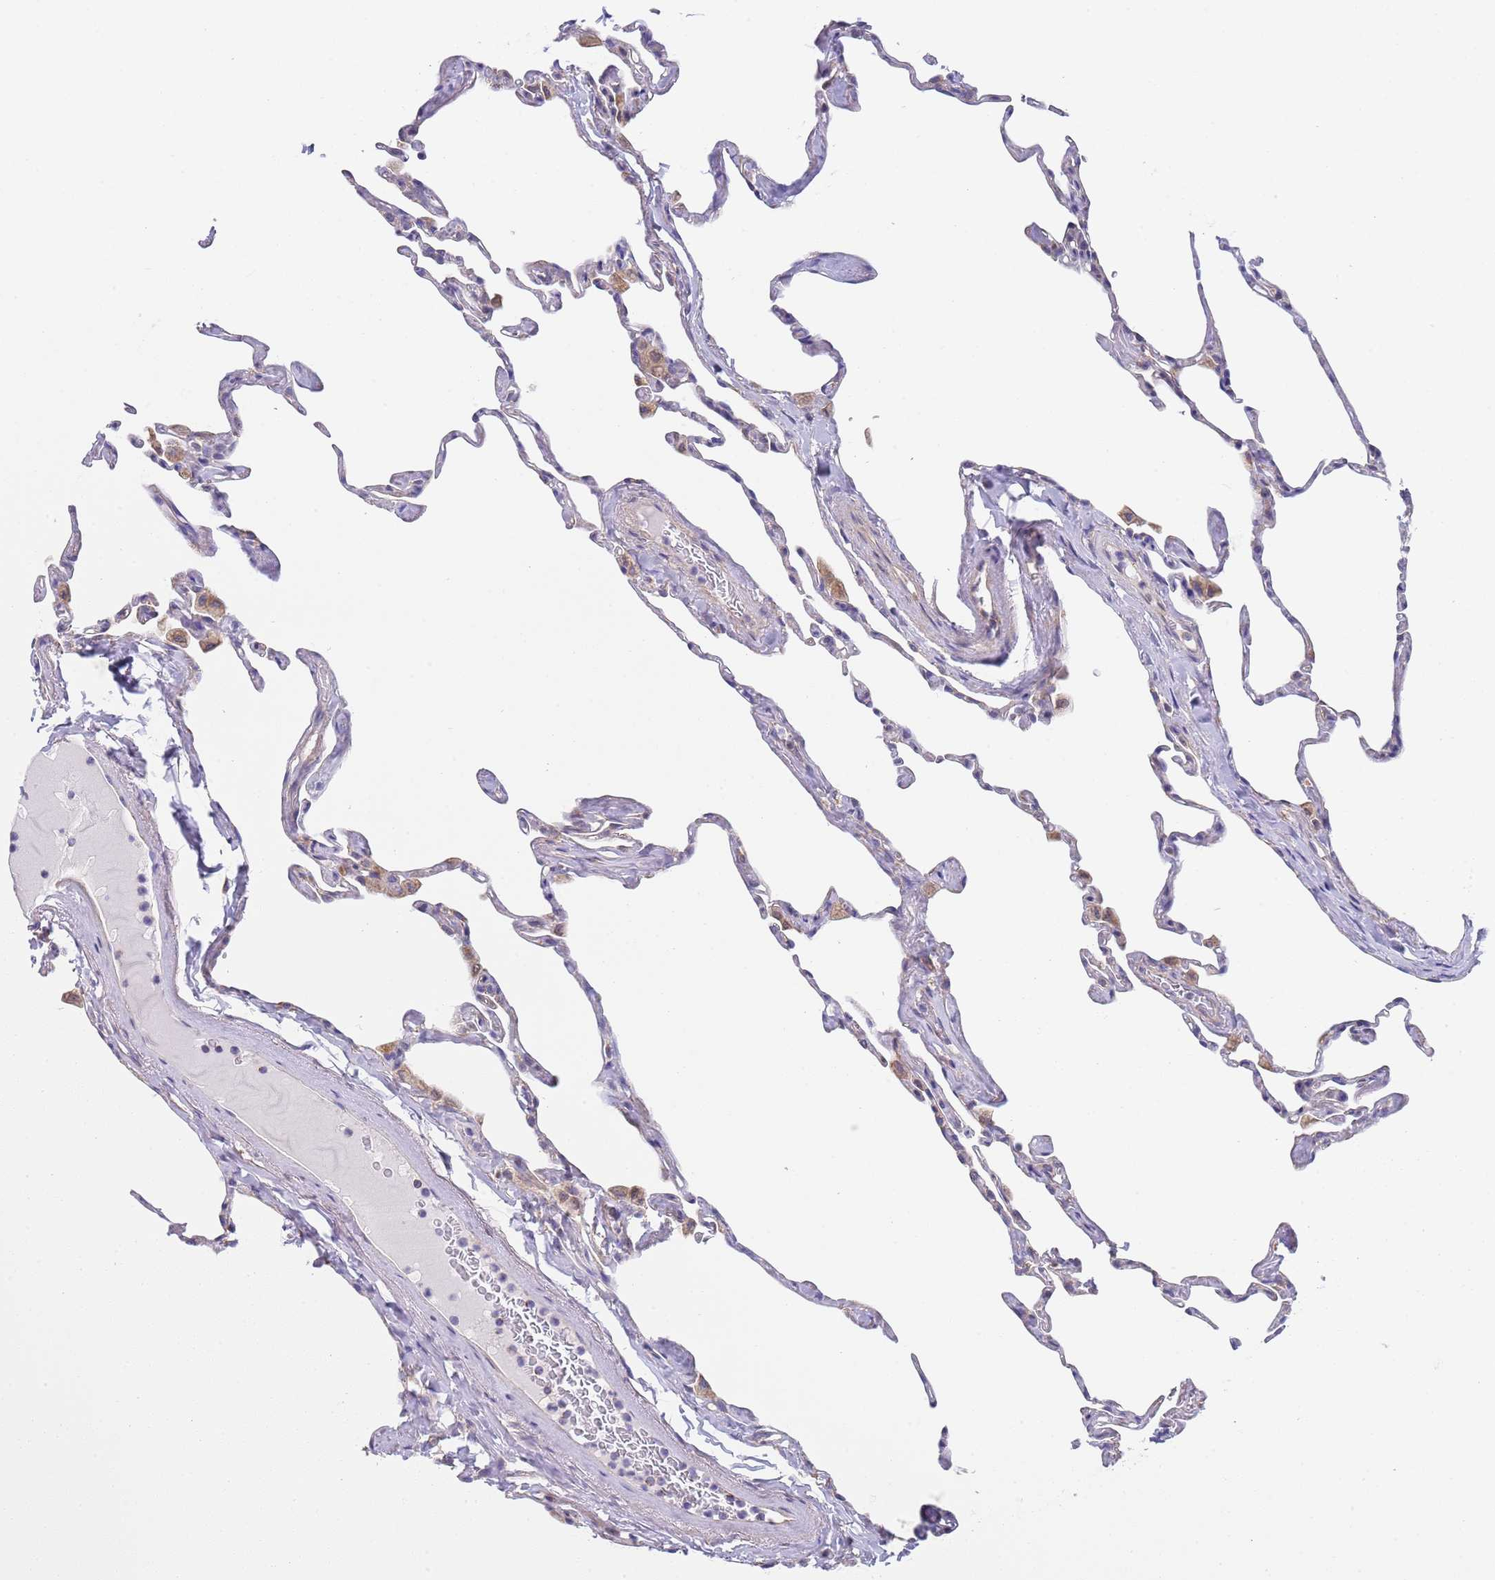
{"staining": {"intensity": "weak", "quantity": "<25%", "location": "cytoplasmic/membranous"}, "tissue": "lung", "cell_type": "Alveolar cells", "image_type": "normal", "snomed": [{"axis": "morphology", "description": "Normal tissue, NOS"}, {"axis": "topography", "description": "Lung"}], "caption": "A high-resolution image shows immunohistochemistry (IHC) staining of benign lung, which reveals no significant expression in alveolar cells.", "gene": "PWWP3A", "patient": {"sex": "male", "age": 65}}